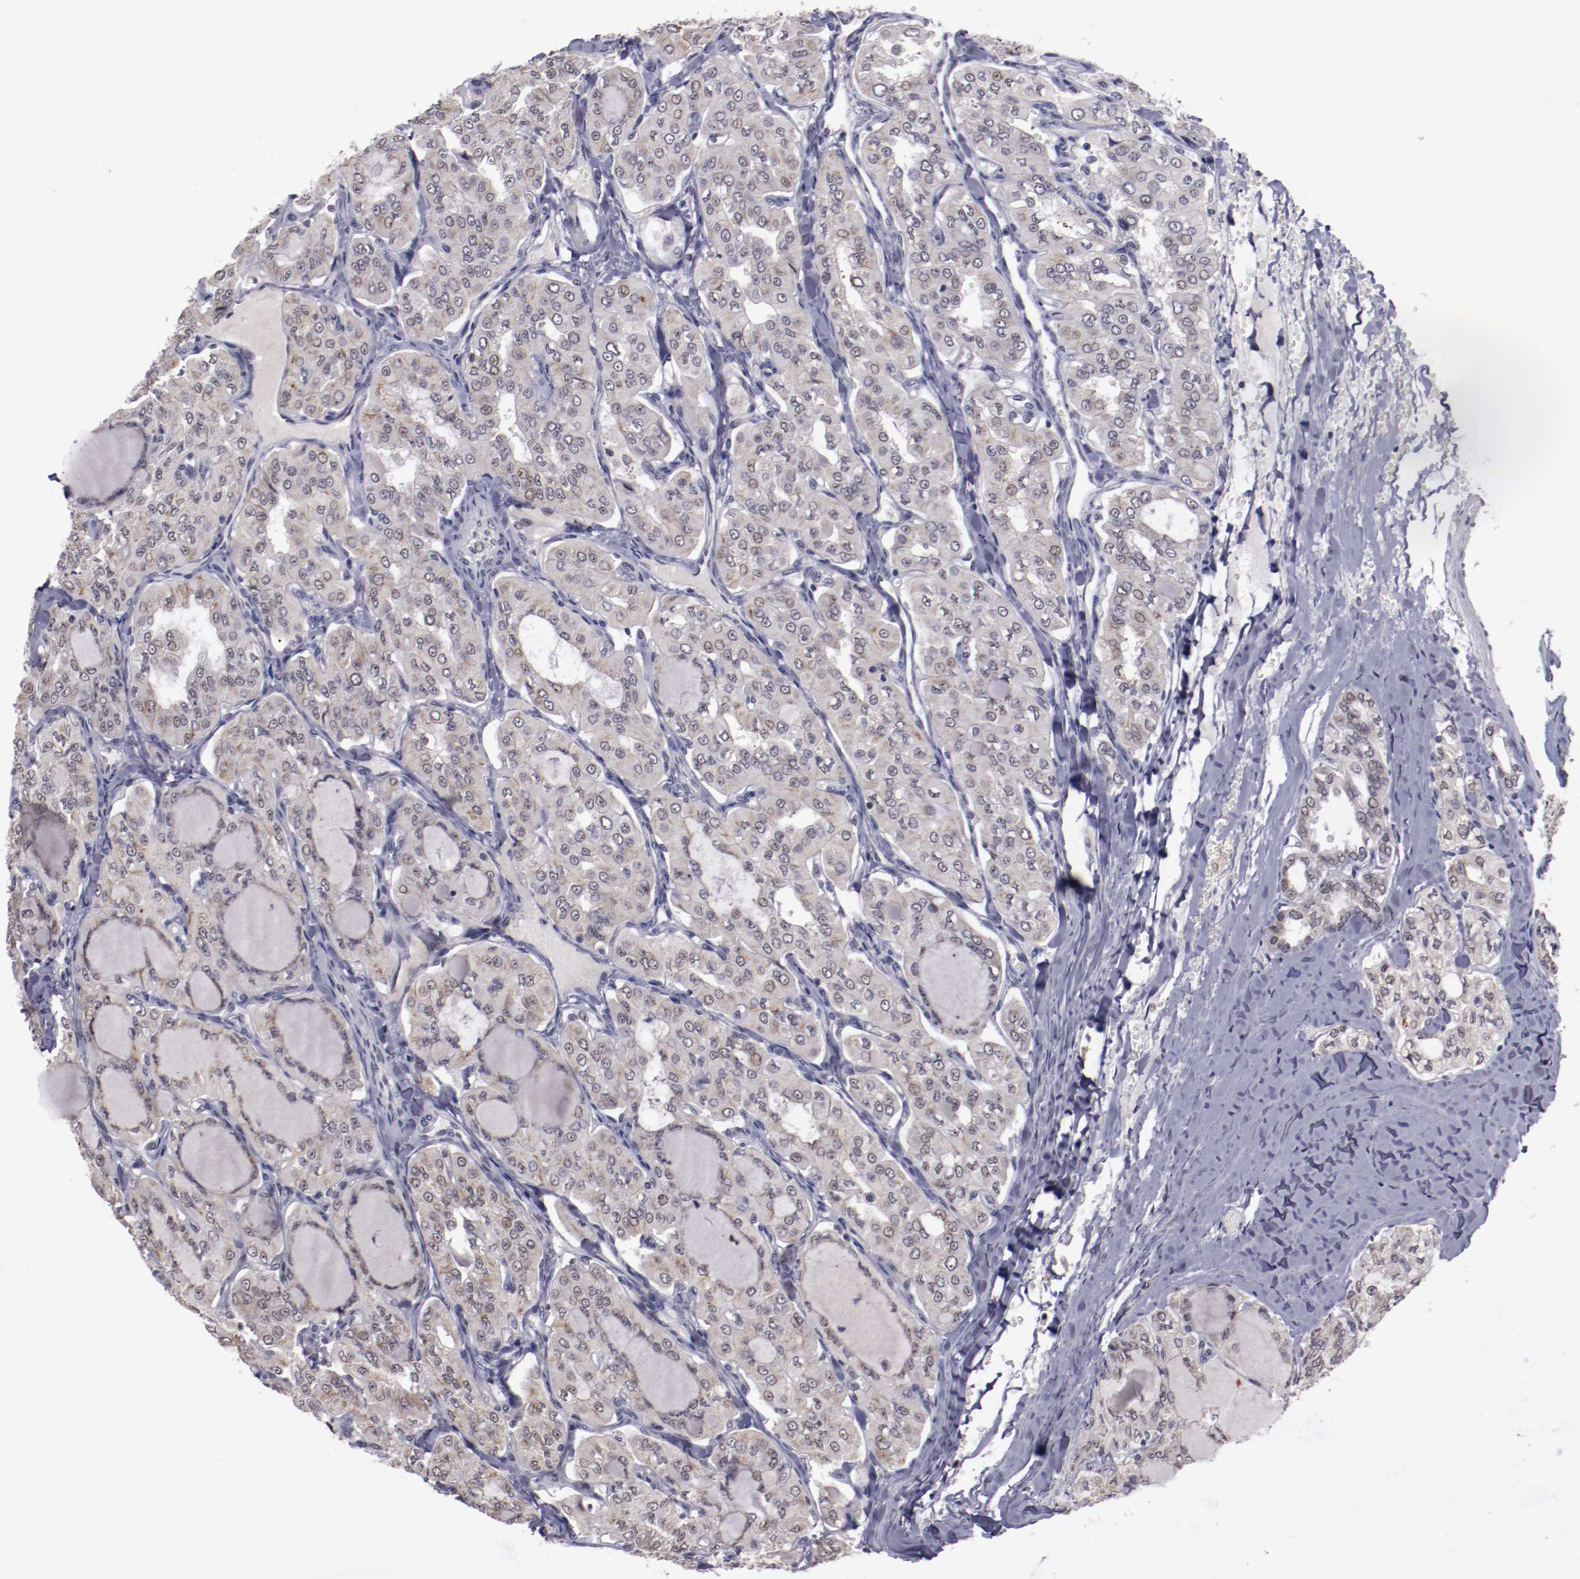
{"staining": {"intensity": "weak", "quantity": ">75%", "location": "cytoplasmic/membranous,nuclear"}, "tissue": "thyroid cancer", "cell_type": "Tumor cells", "image_type": "cancer", "snomed": [{"axis": "morphology", "description": "Papillary adenocarcinoma, NOS"}, {"axis": "topography", "description": "Thyroid gland"}], "caption": "Thyroid cancer stained with a brown dye displays weak cytoplasmic/membranous and nuclear positive positivity in approximately >75% of tumor cells.", "gene": "NRXN3", "patient": {"sex": "male", "age": 20}}